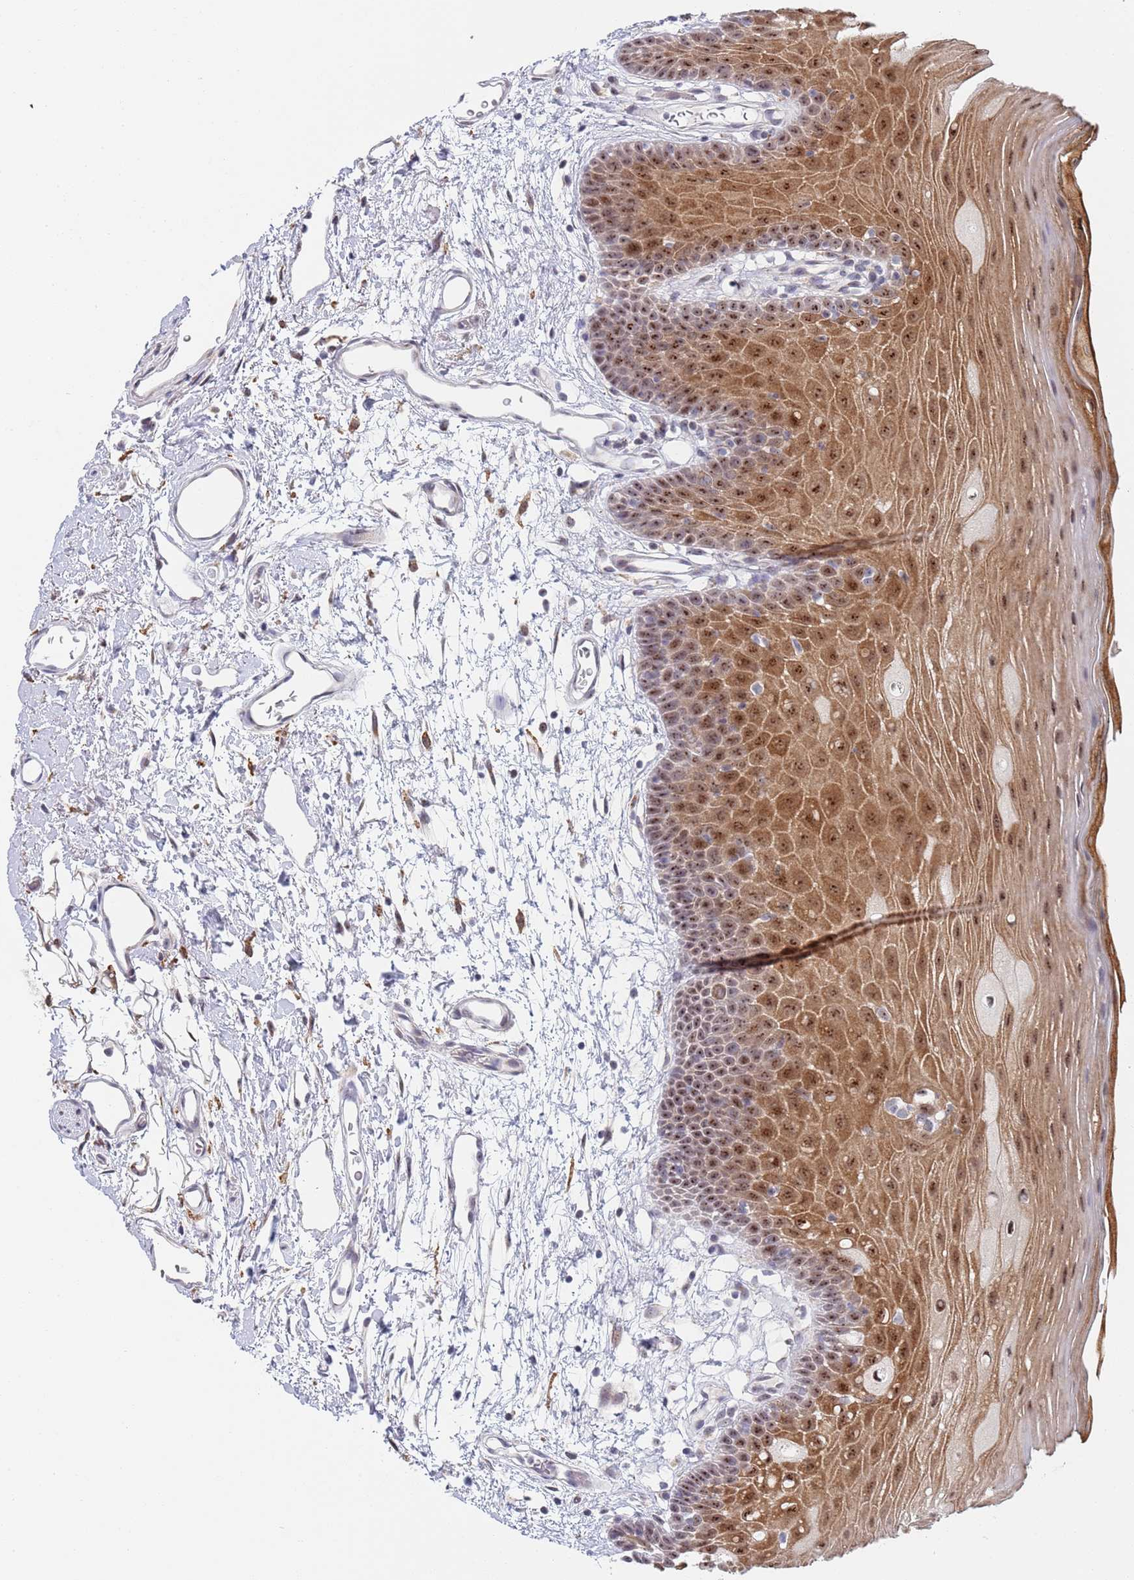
{"staining": {"intensity": "moderate", "quantity": ">75%", "location": "cytoplasmic/membranous,nuclear"}, "tissue": "oral mucosa", "cell_type": "Squamous epithelial cells", "image_type": "normal", "snomed": [{"axis": "morphology", "description": "Normal tissue, NOS"}, {"axis": "topography", "description": "Oral tissue"}, {"axis": "topography", "description": "Tounge, NOS"}], "caption": "A micrograph of human oral mucosa stained for a protein exhibits moderate cytoplasmic/membranous,nuclear brown staining in squamous epithelial cells.", "gene": "PLCL2", "patient": {"sex": "female", "age": 81}}